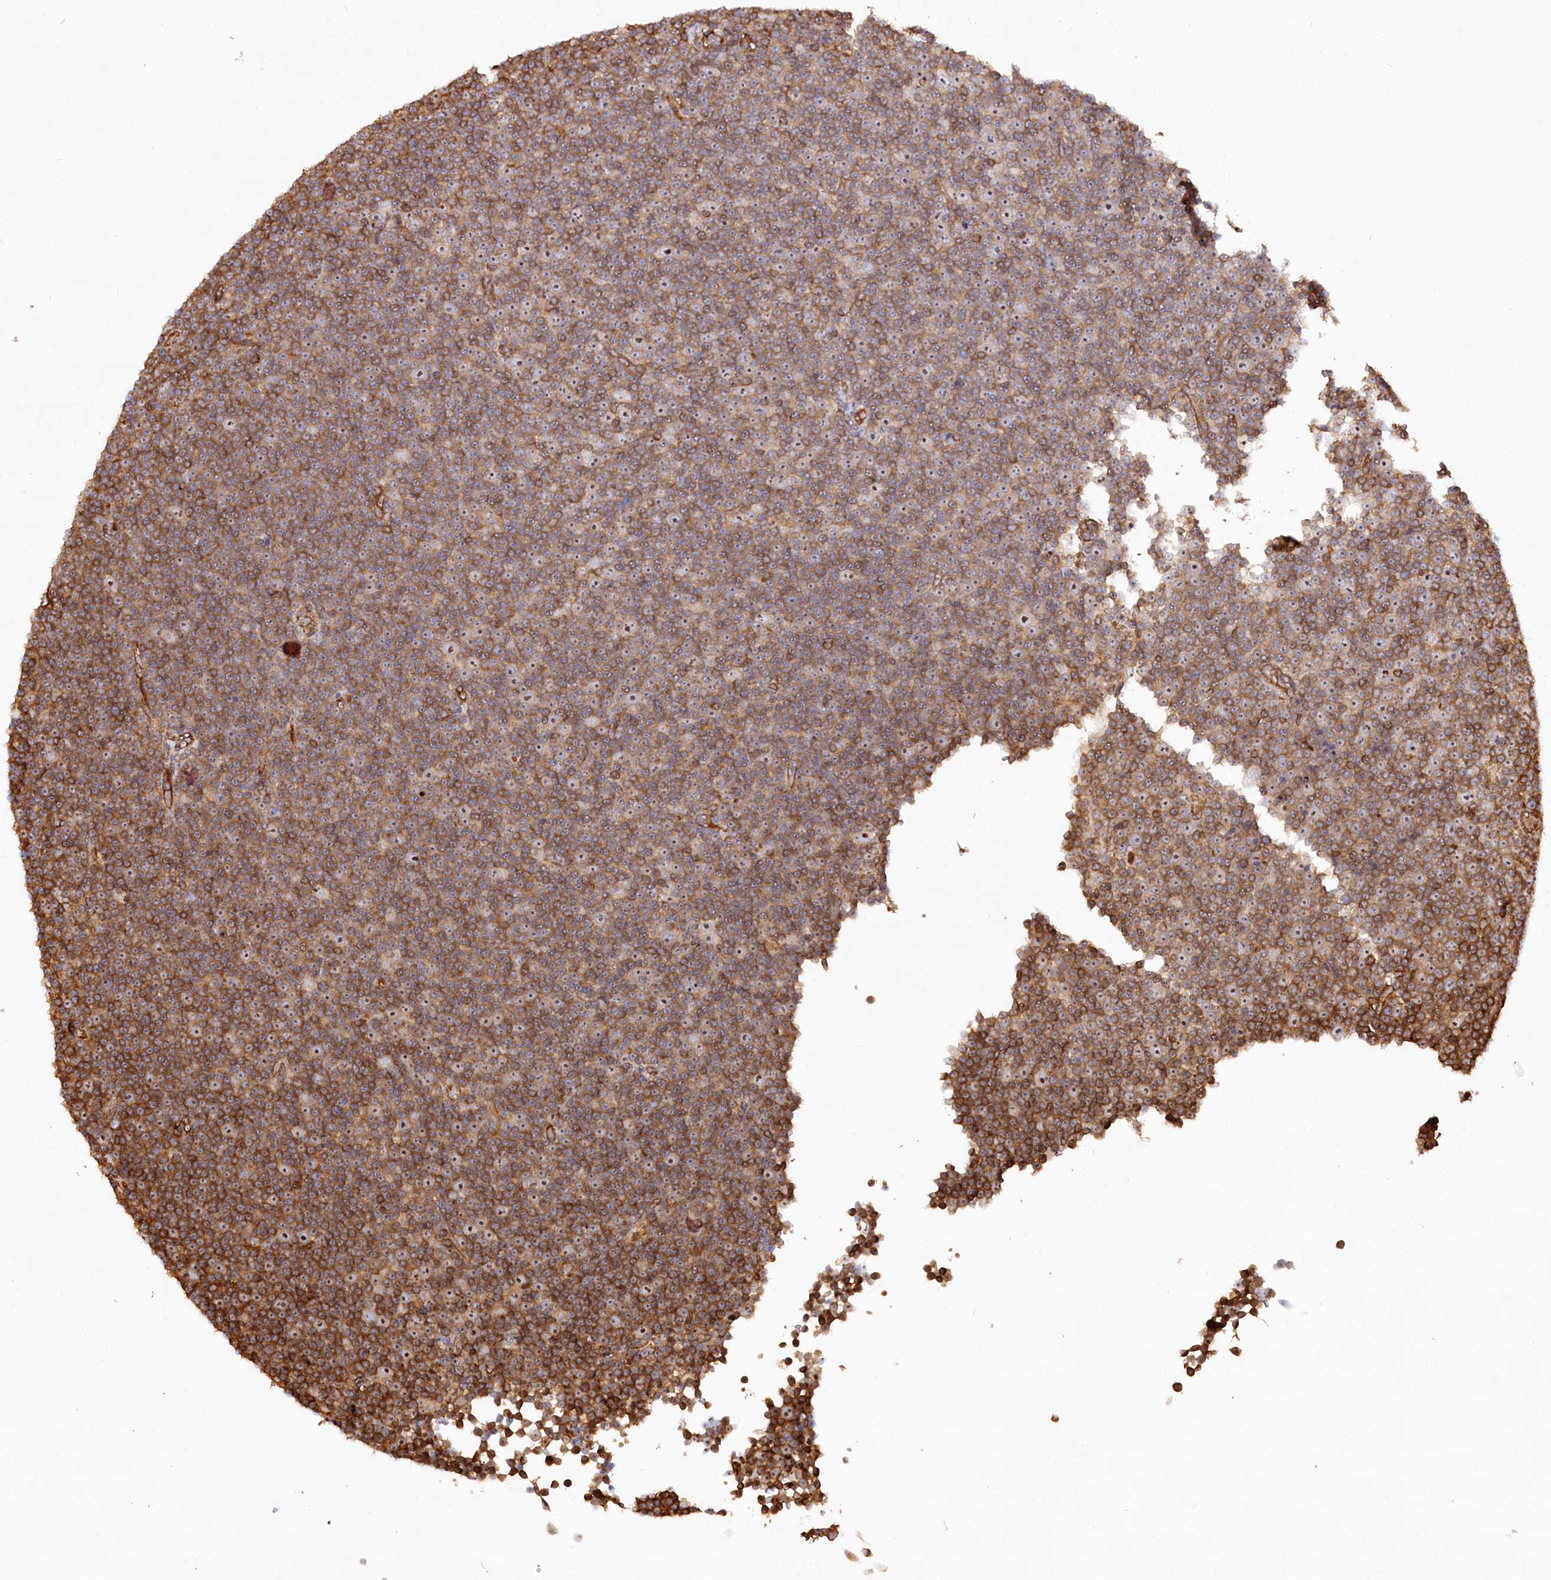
{"staining": {"intensity": "moderate", "quantity": ">75%", "location": "cytoplasmic/membranous,nuclear"}, "tissue": "lymphoma", "cell_type": "Tumor cells", "image_type": "cancer", "snomed": [{"axis": "morphology", "description": "Malignant lymphoma, non-Hodgkin's type, Low grade"}, {"axis": "topography", "description": "Lymph node"}], "caption": "A high-resolution image shows immunohistochemistry staining of lymphoma, which shows moderate cytoplasmic/membranous and nuclear positivity in approximately >75% of tumor cells. The staining was performed using DAB (3,3'-diaminobenzidine) to visualize the protein expression in brown, while the nuclei were stained in blue with hematoxylin (Magnification: 20x).", "gene": "WDR36", "patient": {"sex": "female", "age": 67}}